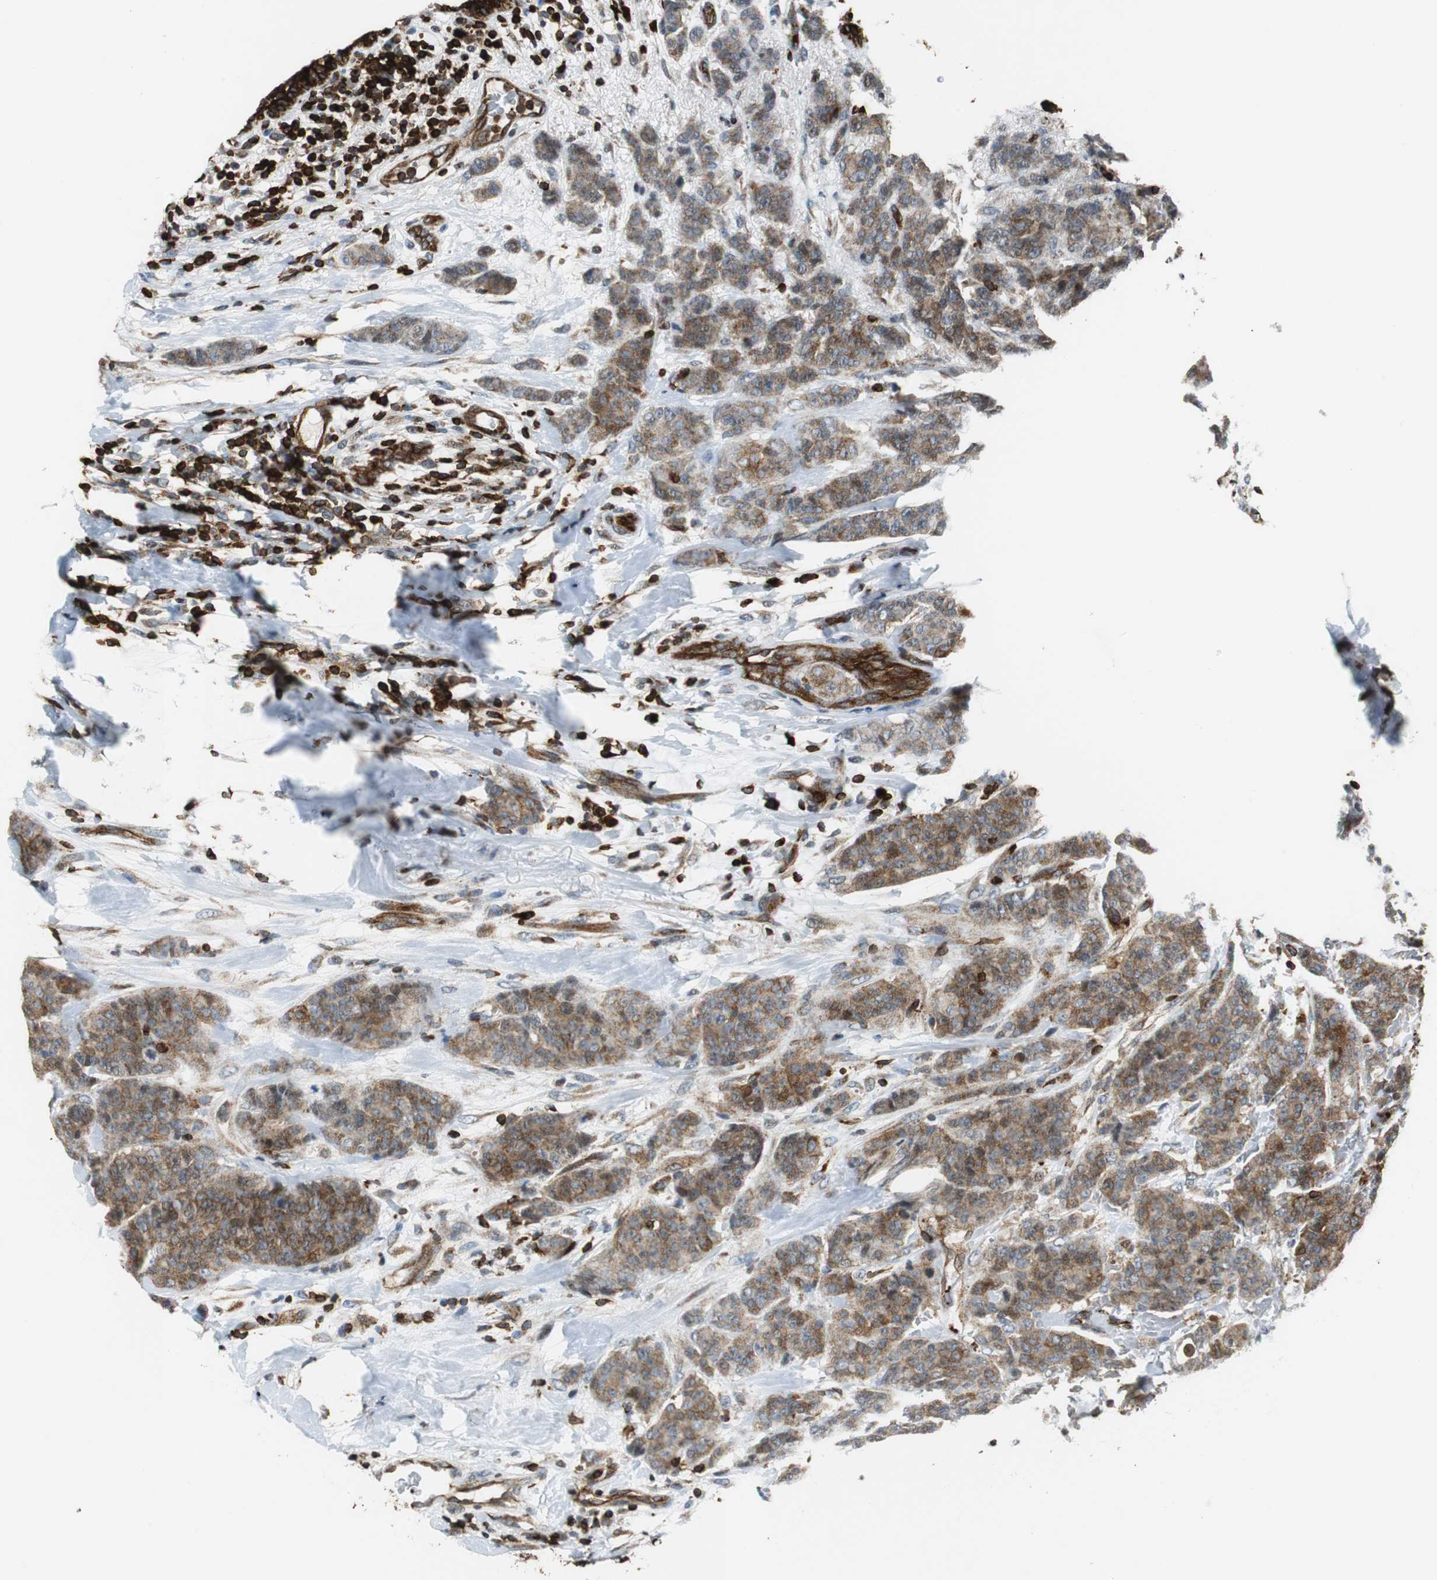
{"staining": {"intensity": "moderate", "quantity": ">75%", "location": "cytoplasmic/membranous"}, "tissue": "breast cancer", "cell_type": "Tumor cells", "image_type": "cancer", "snomed": [{"axis": "morphology", "description": "Duct carcinoma"}, {"axis": "topography", "description": "Breast"}], "caption": "Immunohistochemical staining of human breast cancer demonstrates moderate cytoplasmic/membranous protein expression in approximately >75% of tumor cells.", "gene": "TUBA4A", "patient": {"sex": "female", "age": 40}}